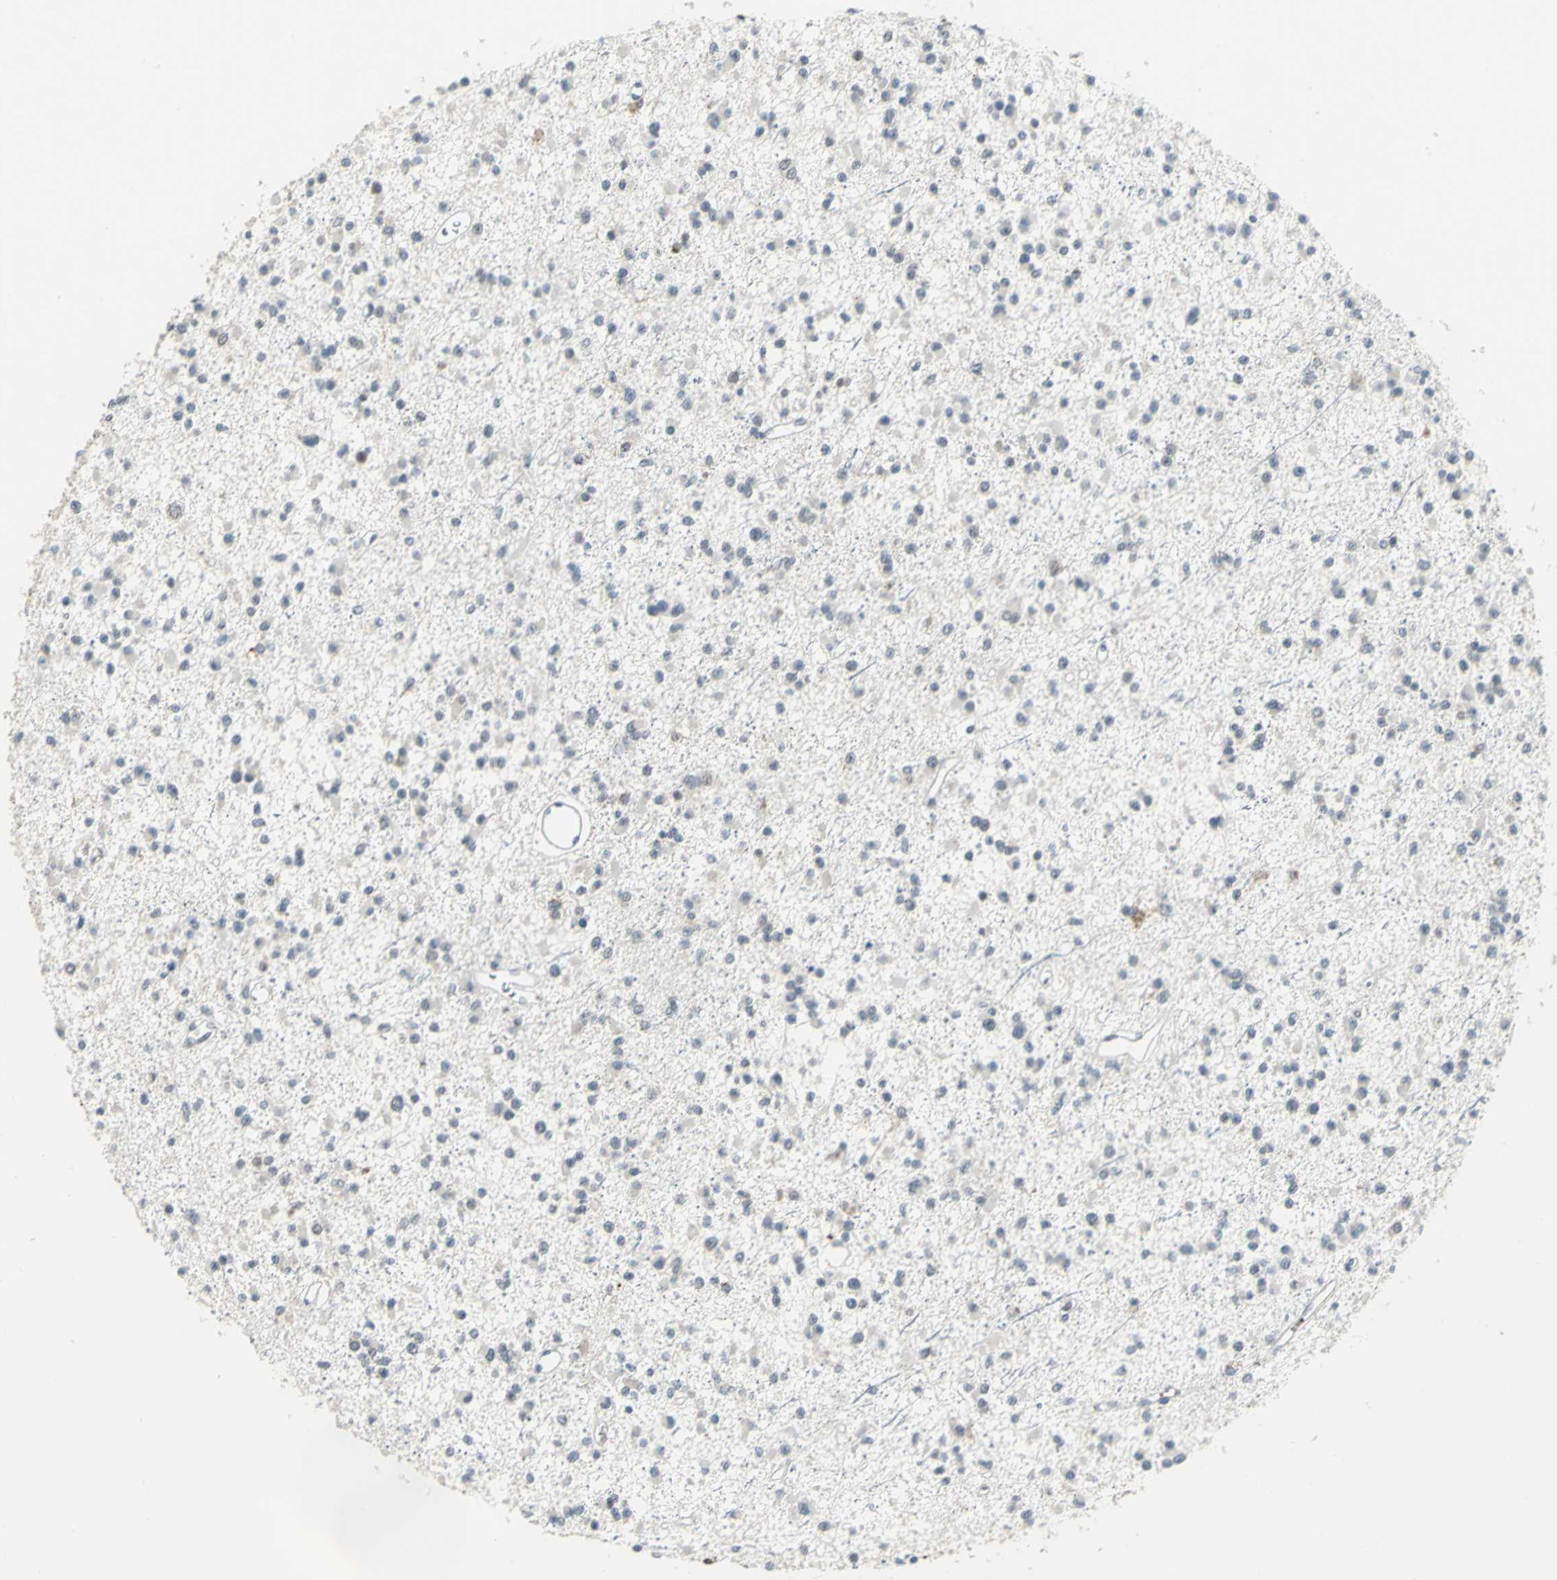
{"staining": {"intensity": "weak", "quantity": "25%-75%", "location": "nuclear"}, "tissue": "glioma", "cell_type": "Tumor cells", "image_type": "cancer", "snomed": [{"axis": "morphology", "description": "Glioma, malignant, Low grade"}, {"axis": "topography", "description": "Brain"}], "caption": "High-power microscopy captured an immunohistochemistry micrograph of glioma, revealing weak nuclear expression in about 25%-75% of tumor cells.", "gene": "GLI3", "patient": {"sex": "female", "age": 22}}